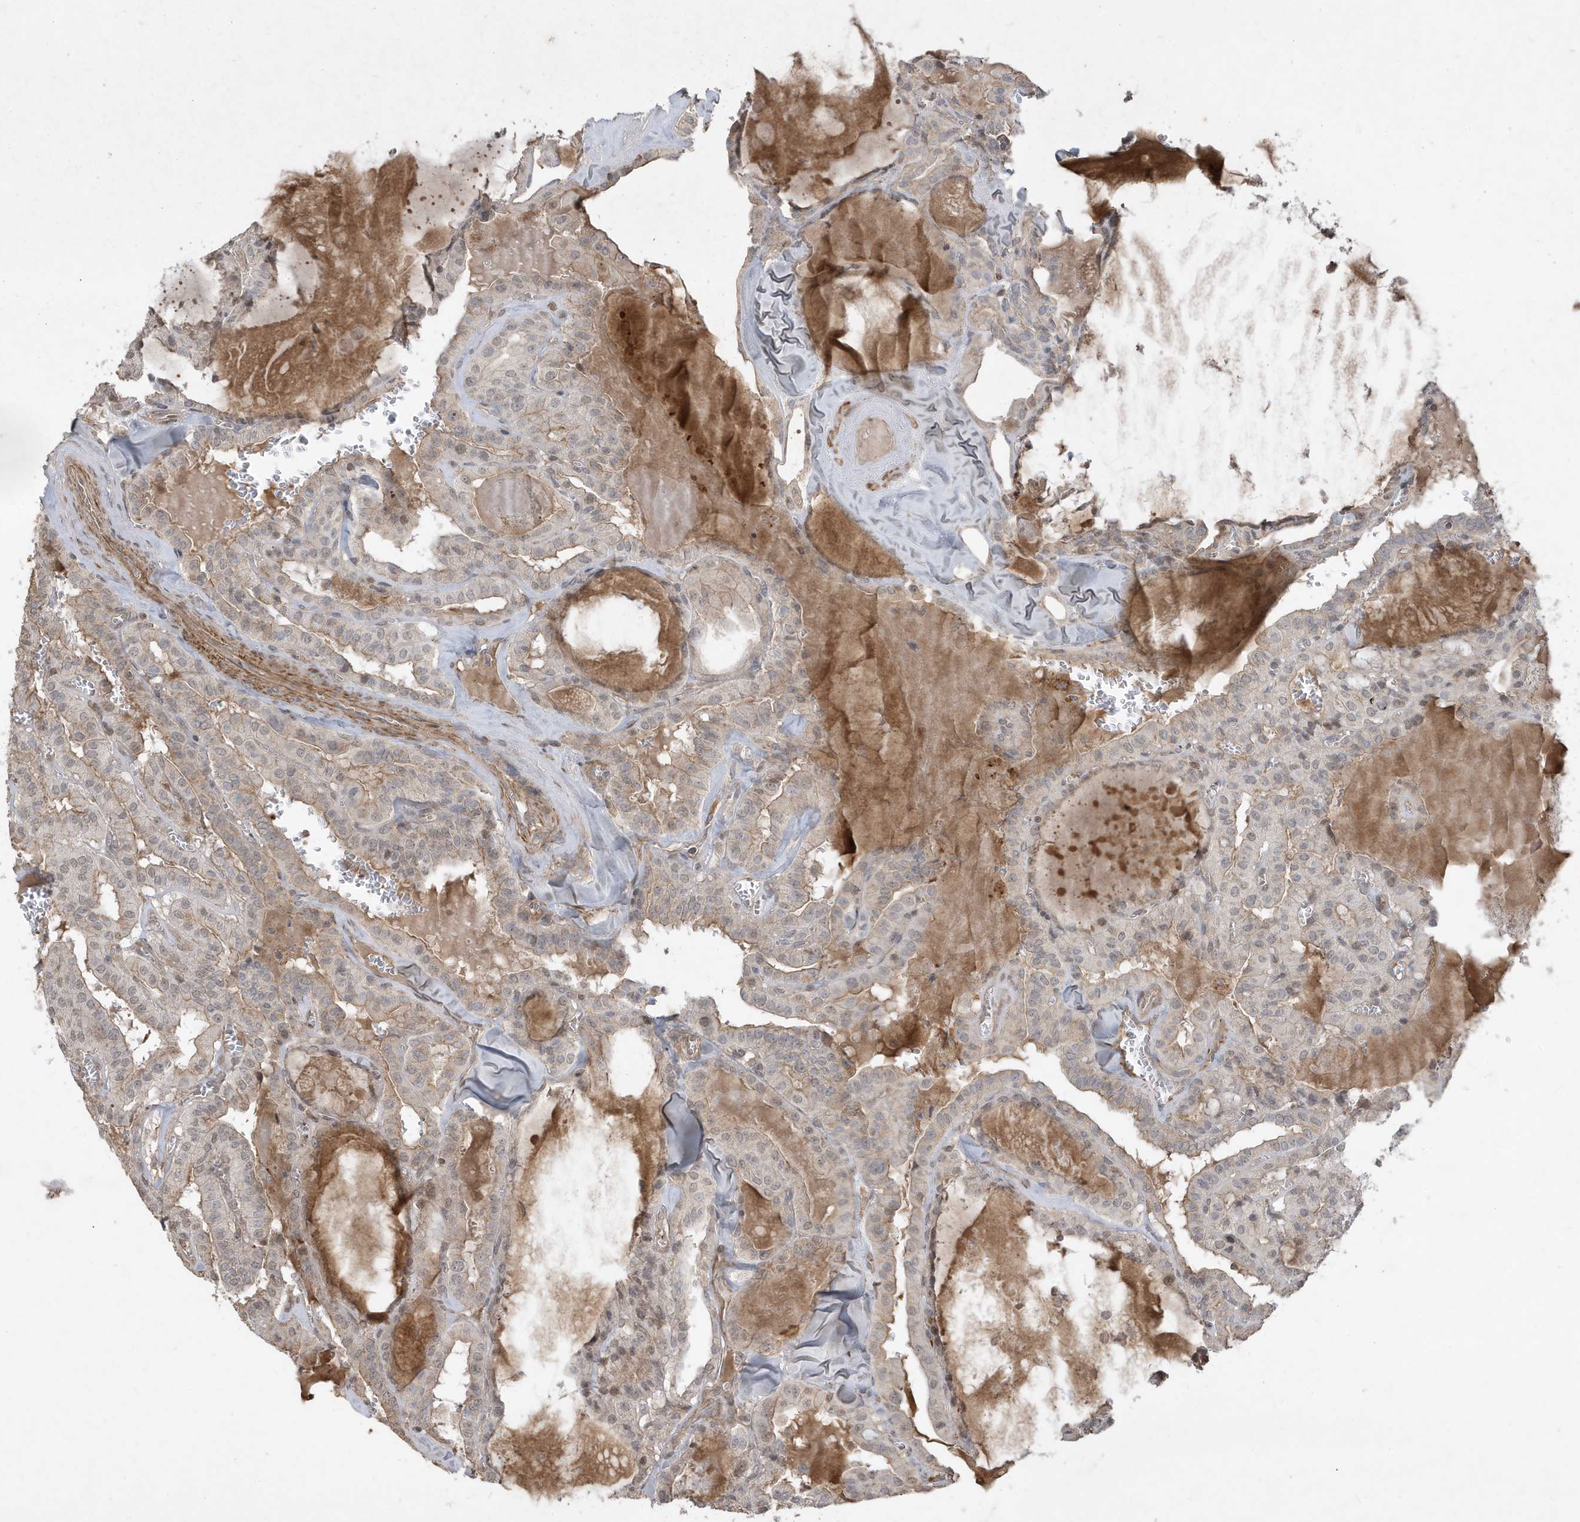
{"staining": {"intensity": "weak", "quantity": "25%-75%", "location": "cytoplasmic/membranous"}, "tissue": "thyroid cancer", "cell_type": "Tumor cells", "image_type": "cancer", "snomed": [{"axis": "morphology", "description": "Papillary adenocarcinoma, NOS"}, {"axis": "topography", "description": "Thyroid gland"}], "caption": "High-power microscopy captured an IHC micrograph of thyroid cancer (papillary adenocarcinoma), revealing weak cytoplasmic/membranous expression in approximately 25%-75% of tumor cells. The staining was performed using DAB (3,3'-diaminobenzidine) to visualize the protein expression in brown, while the nuclei were stained in blue with hematoxylin (Magnification: 20x).", "gene": "PRRT3", "patient": {"sex": "male", "age": 52}}